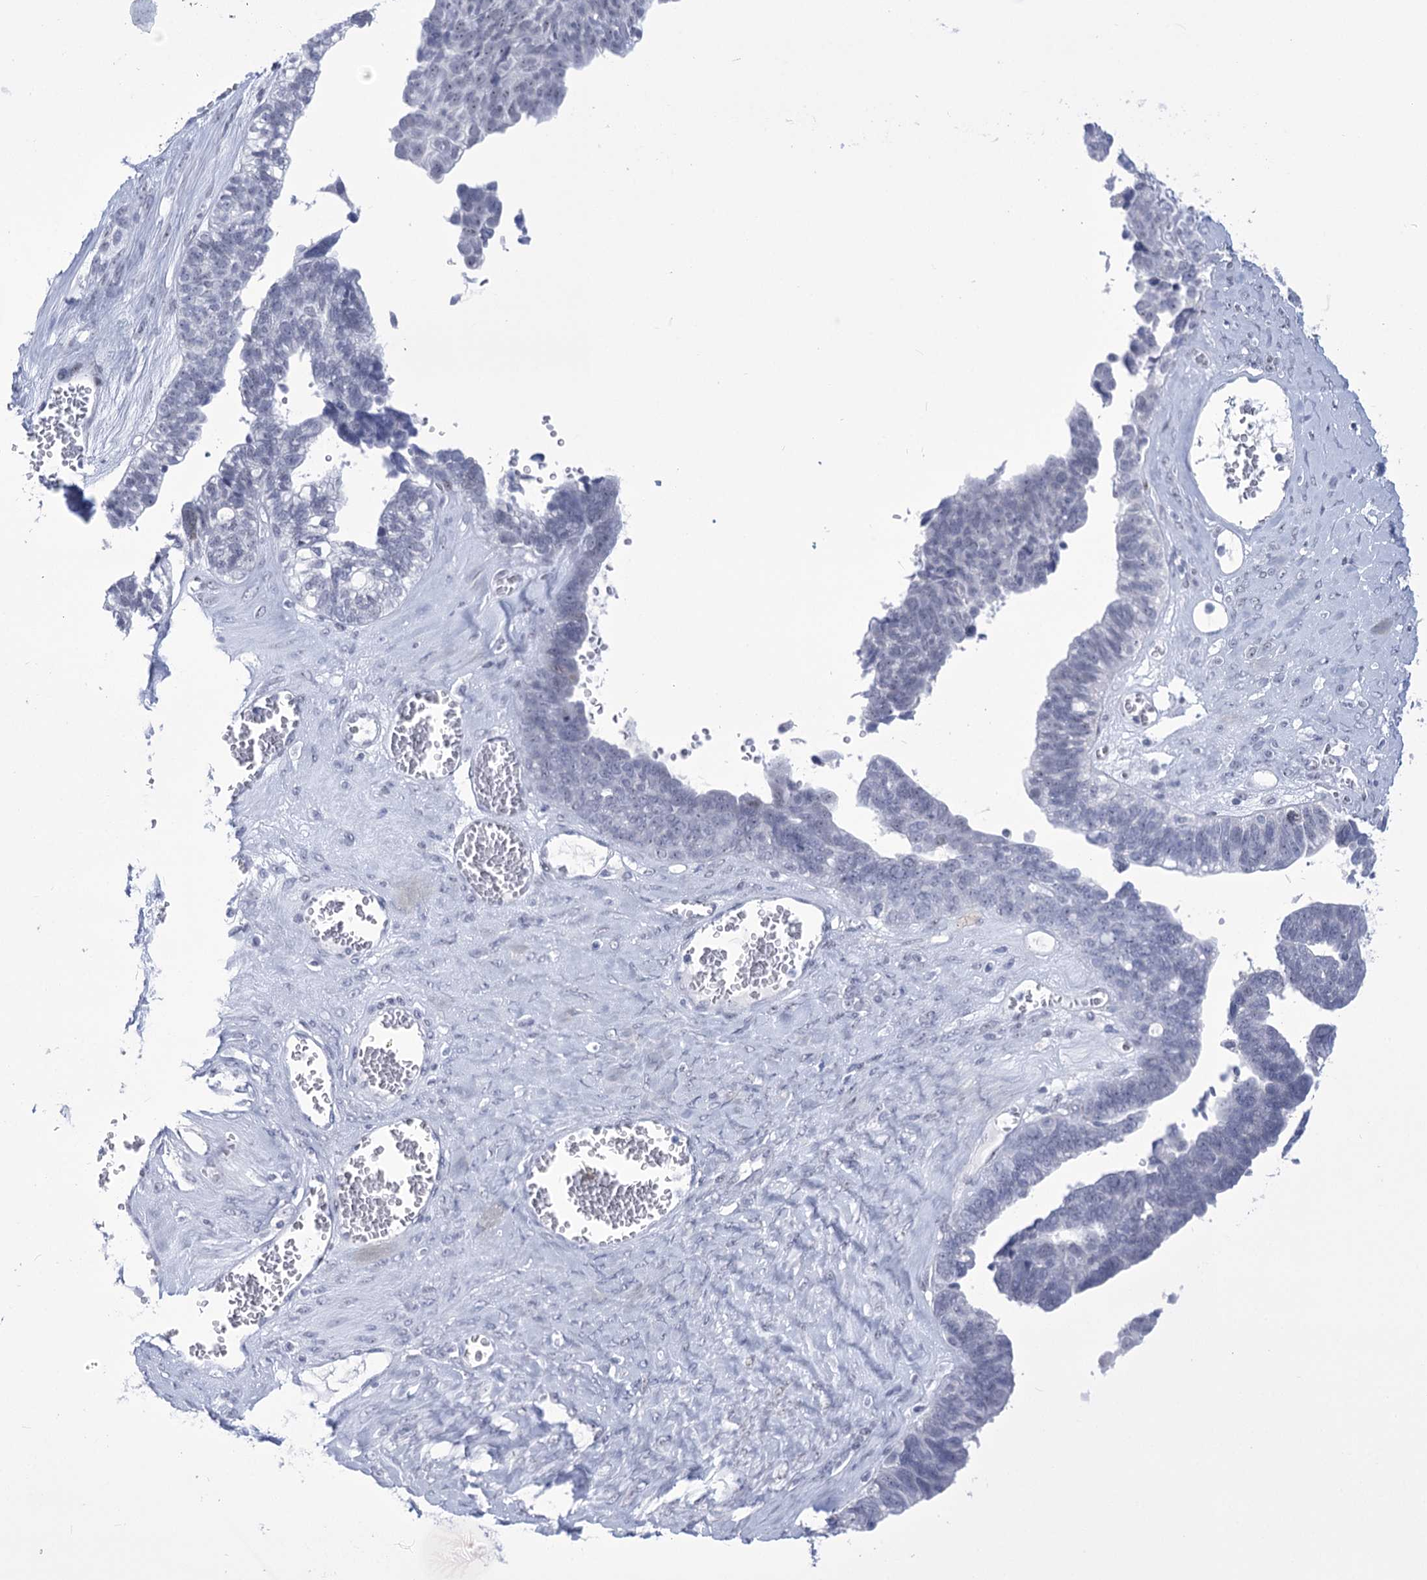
{"staining": {"intensity": "negative", "quantity": "none", "location": "none"}, "tissue": "ovarian cancer", "cell_type": "Tumor cells", "image_type": "cancer", "snomed": [{"axis": "morphology", "description": "Cystadenocarcinoma, serous, NOS"}, {"axis": "topography", "description": "Ovary"}], "caption": "This is an immunohistochemistry (IHC) image of human ovarian cancer. There is no expression in tumor cells.", "gene": "HORMAD1", "patient": {"sex": "female", "age": 79}}